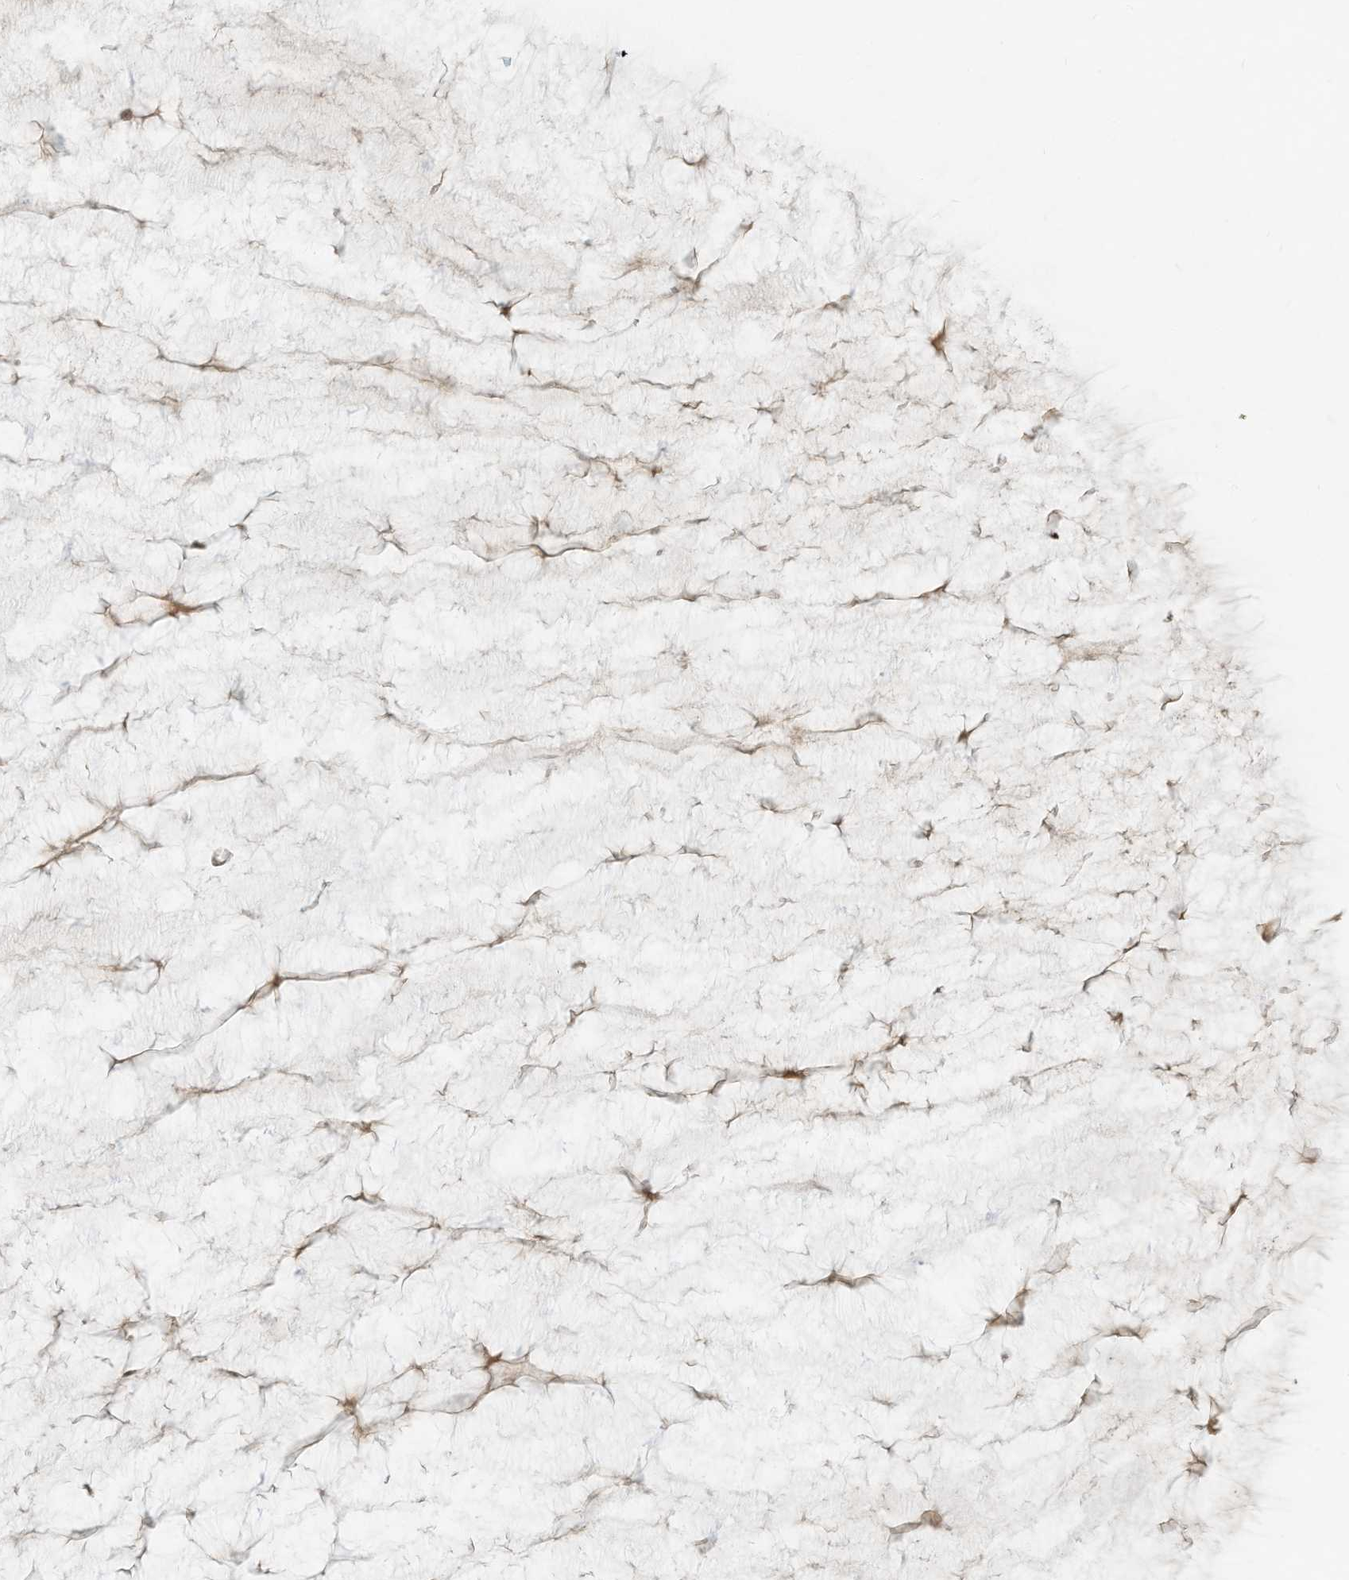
{"staining": {"intensity": "moderate", "quantity": ">75%", "location": "nuclear"}, "tissue": "ovarian cancer", "cell_type": "Tumor cells", "image_type": "cancer", "snomed": [{"axis": "morphology", "description": "Cystadenocarcinoma, mucinous, NOS"}, {"axis": "topography", "description": "Ovary"}], "caption": "Brown immunohistochemical staining in ovarian cancer (mucinous cystadenocarcinoma) reveals moderate nuclear staining in approximately >75% of tumor cells. The staining is performed using DAB (3,3'-diaminobenzidine) brown chromogen to label protein expression. The nuclei are counter-stained blue using hematoxylin.", "gene": "NHSL1", "patient": {"sex": "female", "age": 37}}